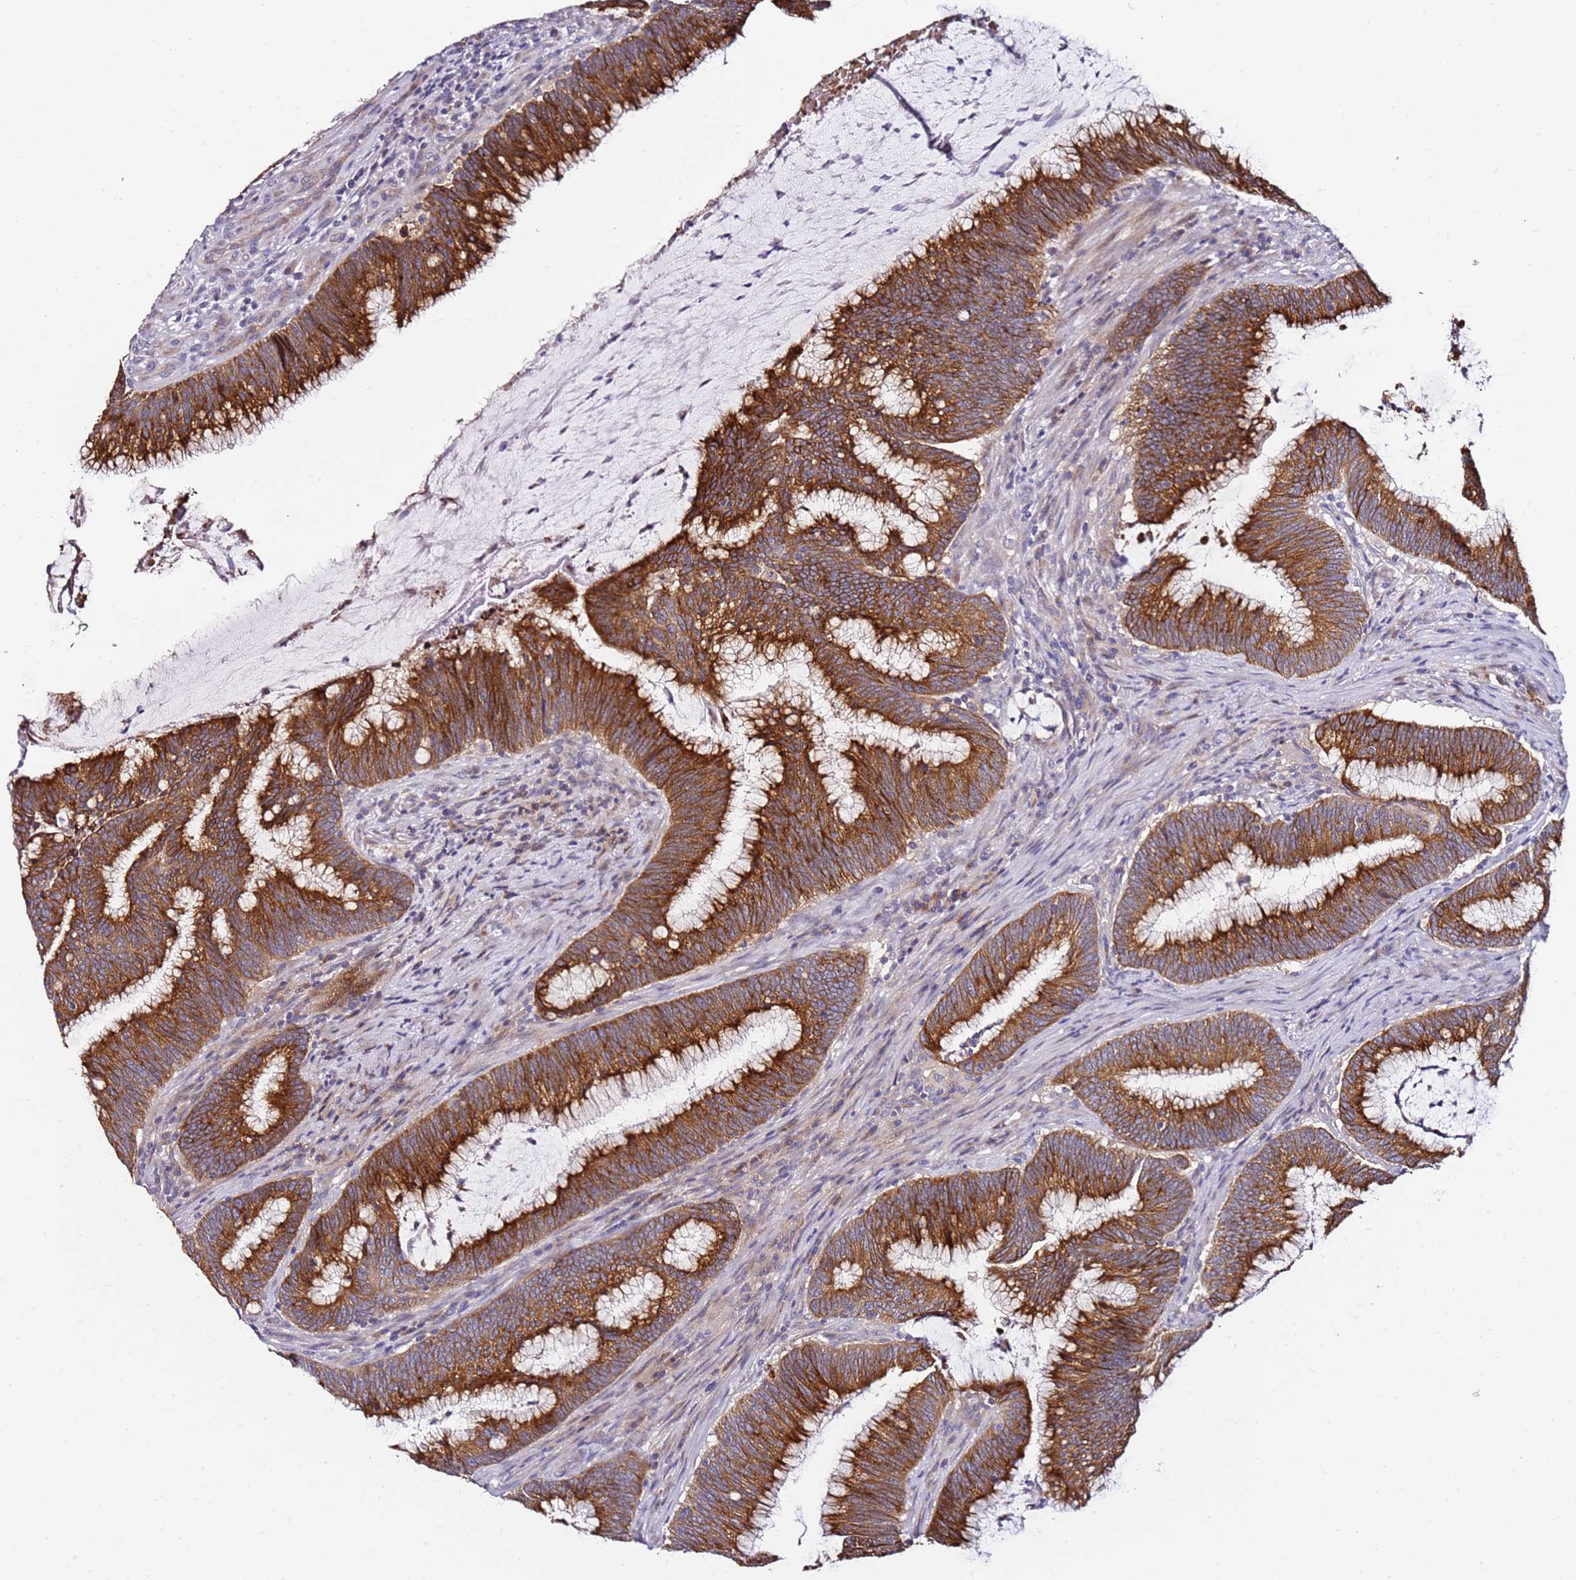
{"staining": {"intensity": "strong", "quantity": ">75%", "location": "cytoplasmic/membranous"}, "tissue": "colorectal cancer", "cell_type": "Tumor cells", "image_type": "cancer", "snomed": [{"axis": "morphology", "description": "Adenocarcinoma, NOS"}, {"axis": "topography", "description": "Rectum"}], "caption": "Colorectal cancer stained with a protein marker reveals strong staining in tumor cells.", "gene": "SRRM5", "patient": {"sex": "female", "age": 77}}